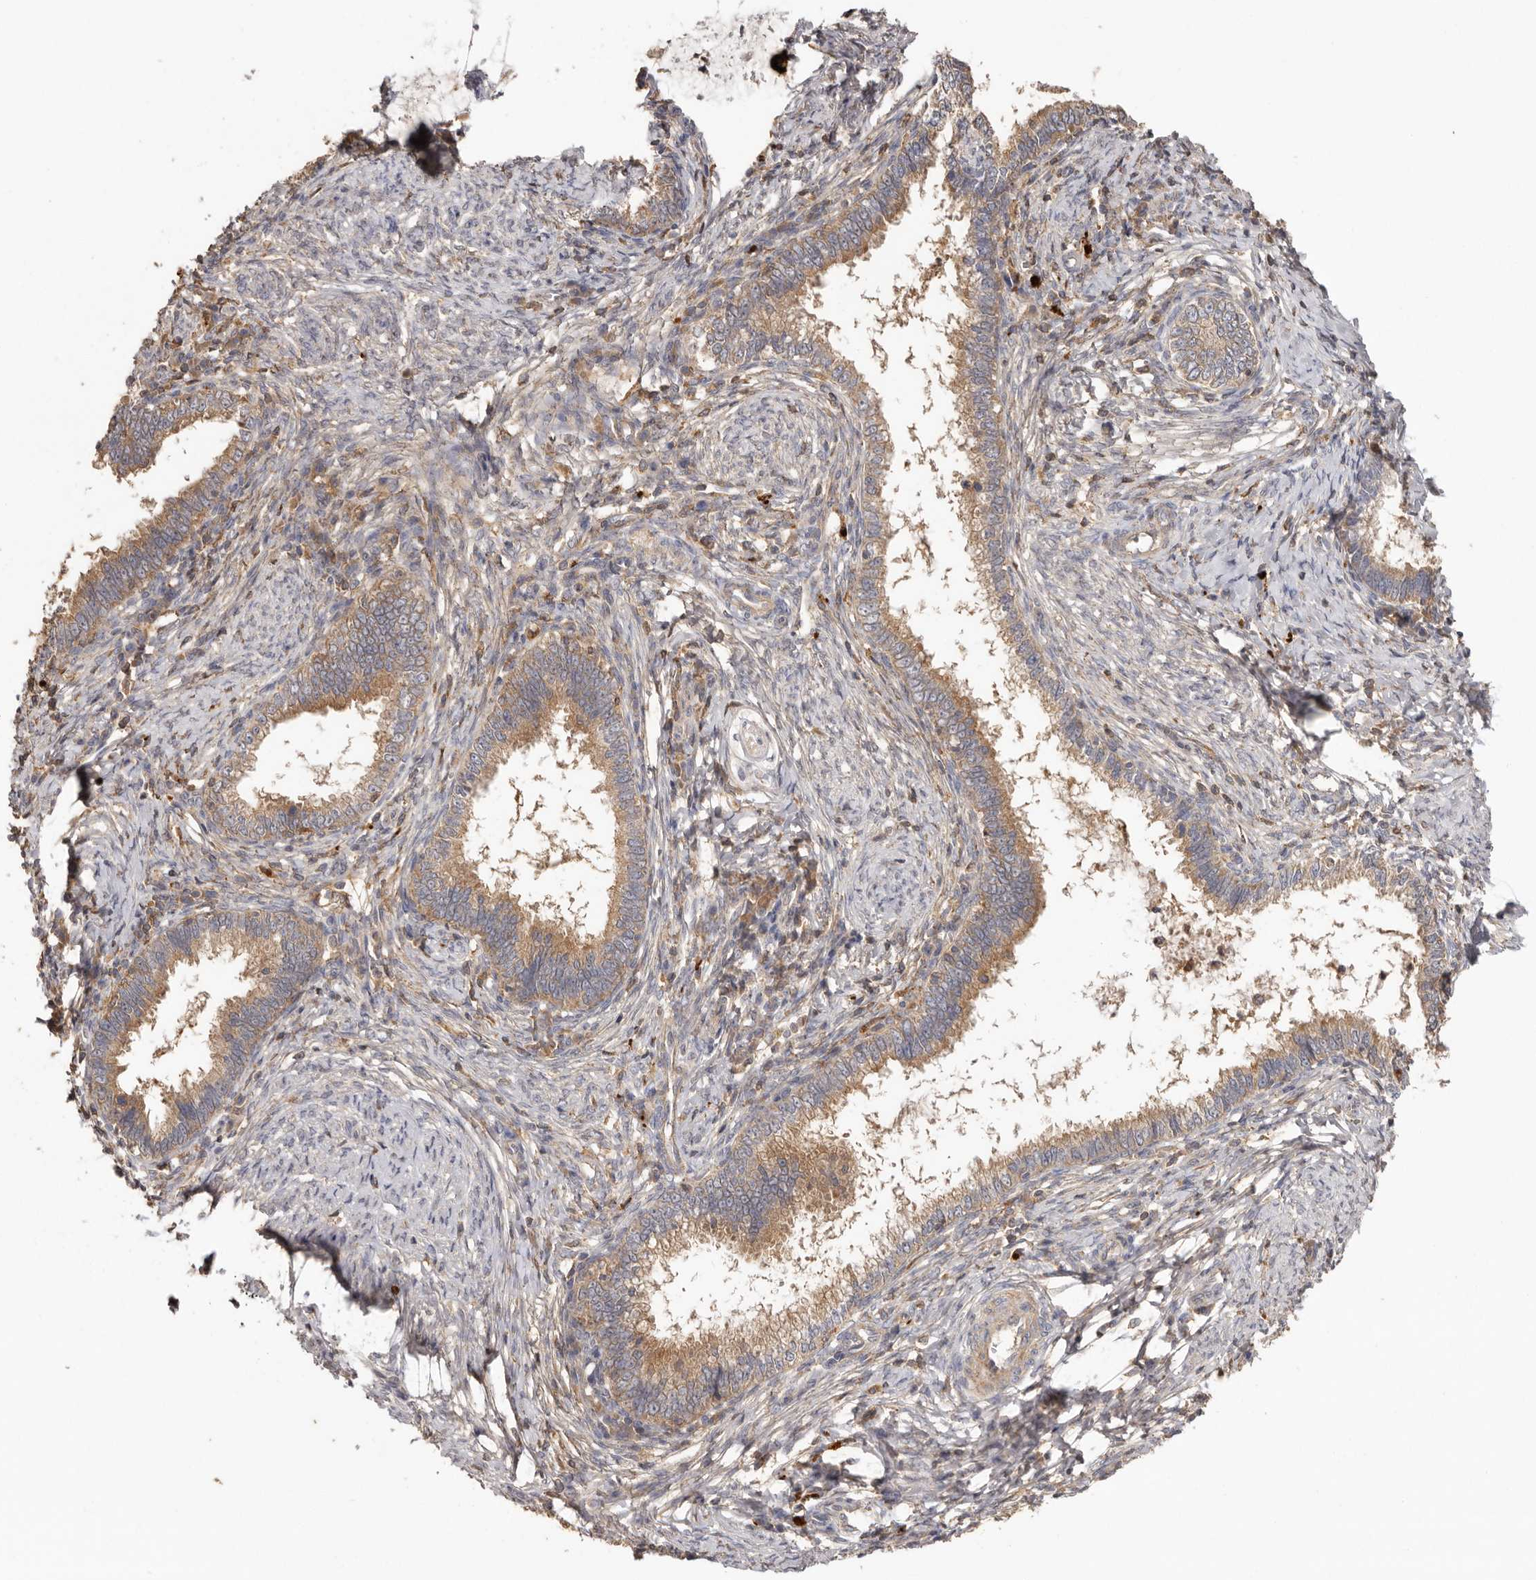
{"staining": {"intensity": "moderate", "quantity": ">75%", "location": "cytoplasmic/membranous"}, "tissue": "cervical cancer", "cell_type": "Tumor cells", "image_type": "cancer", "snomed": [{"axis": "morphology", "description": "Adenocarcinoma, NOS"}, {"axis": "topography", "description": "Cervix"}], "caption": "Tumor cells exhibit medium levels of moderate cytoplasmic/membranous staining in about >75% of cells in cervical adenocarcinoma.", "gene": "RWDD1", "patient": {"sex": "female", "age": 36}}